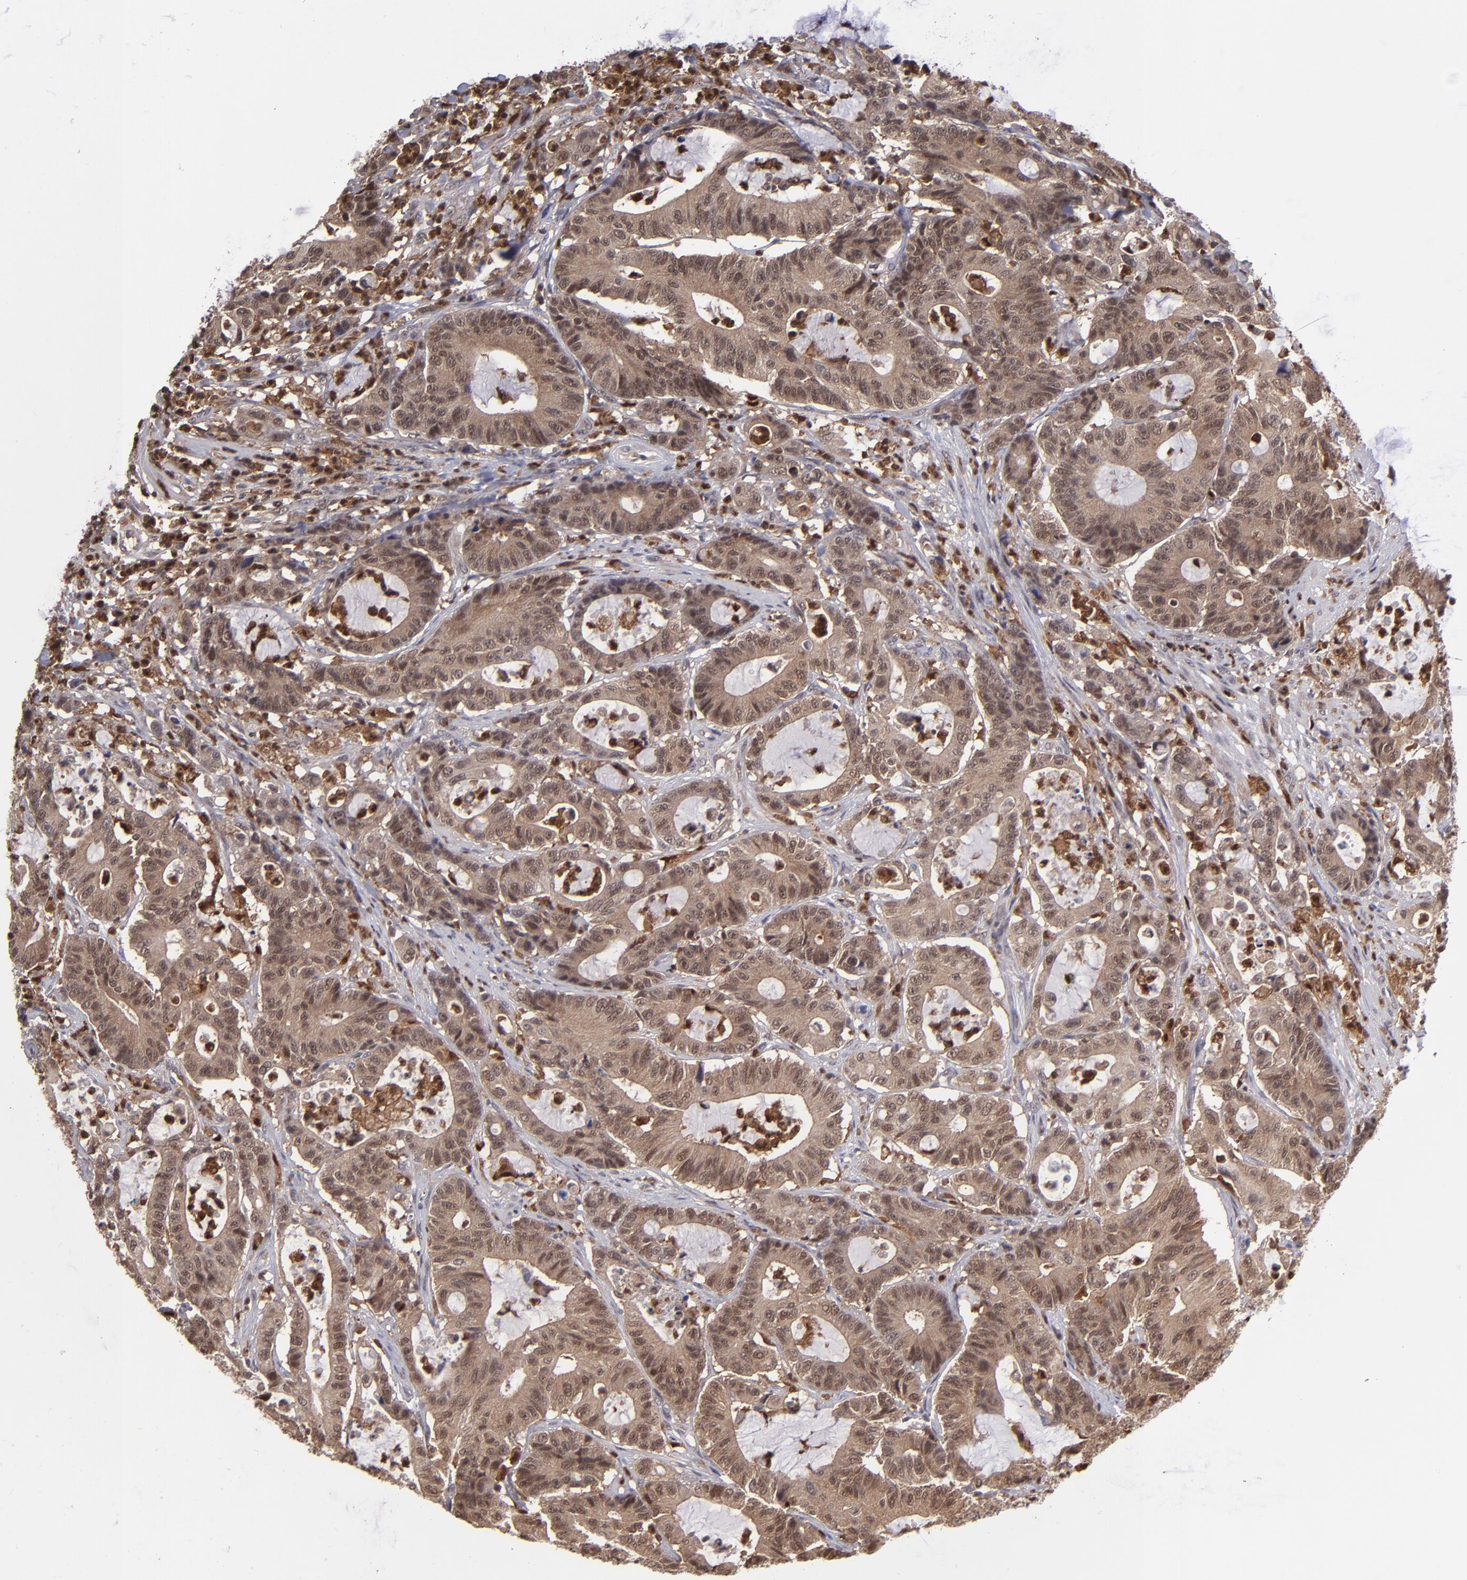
{"staining": {"intensity": "moderate", "quantity": ">75%", "location": "cytoplasmic/membranous,nuclear"}, "tissue": "colorectal cancer", "cell_type": "Tumor cells", "image_type": "cancer", "snomed": [{"axis": "morphology", "description": "Adenocarcinoma, NOS"}, {"axis": "topography", "description": "Colon"}], "caption": "DAB immunohistochemical staining of colorectal cancer exhibits moderate cytoplasmic/membranous and nuclear protein positivity in about >75% of tumor cells.", "gene": "GRB2", "patient": {"sex": "female", "age": 84}}